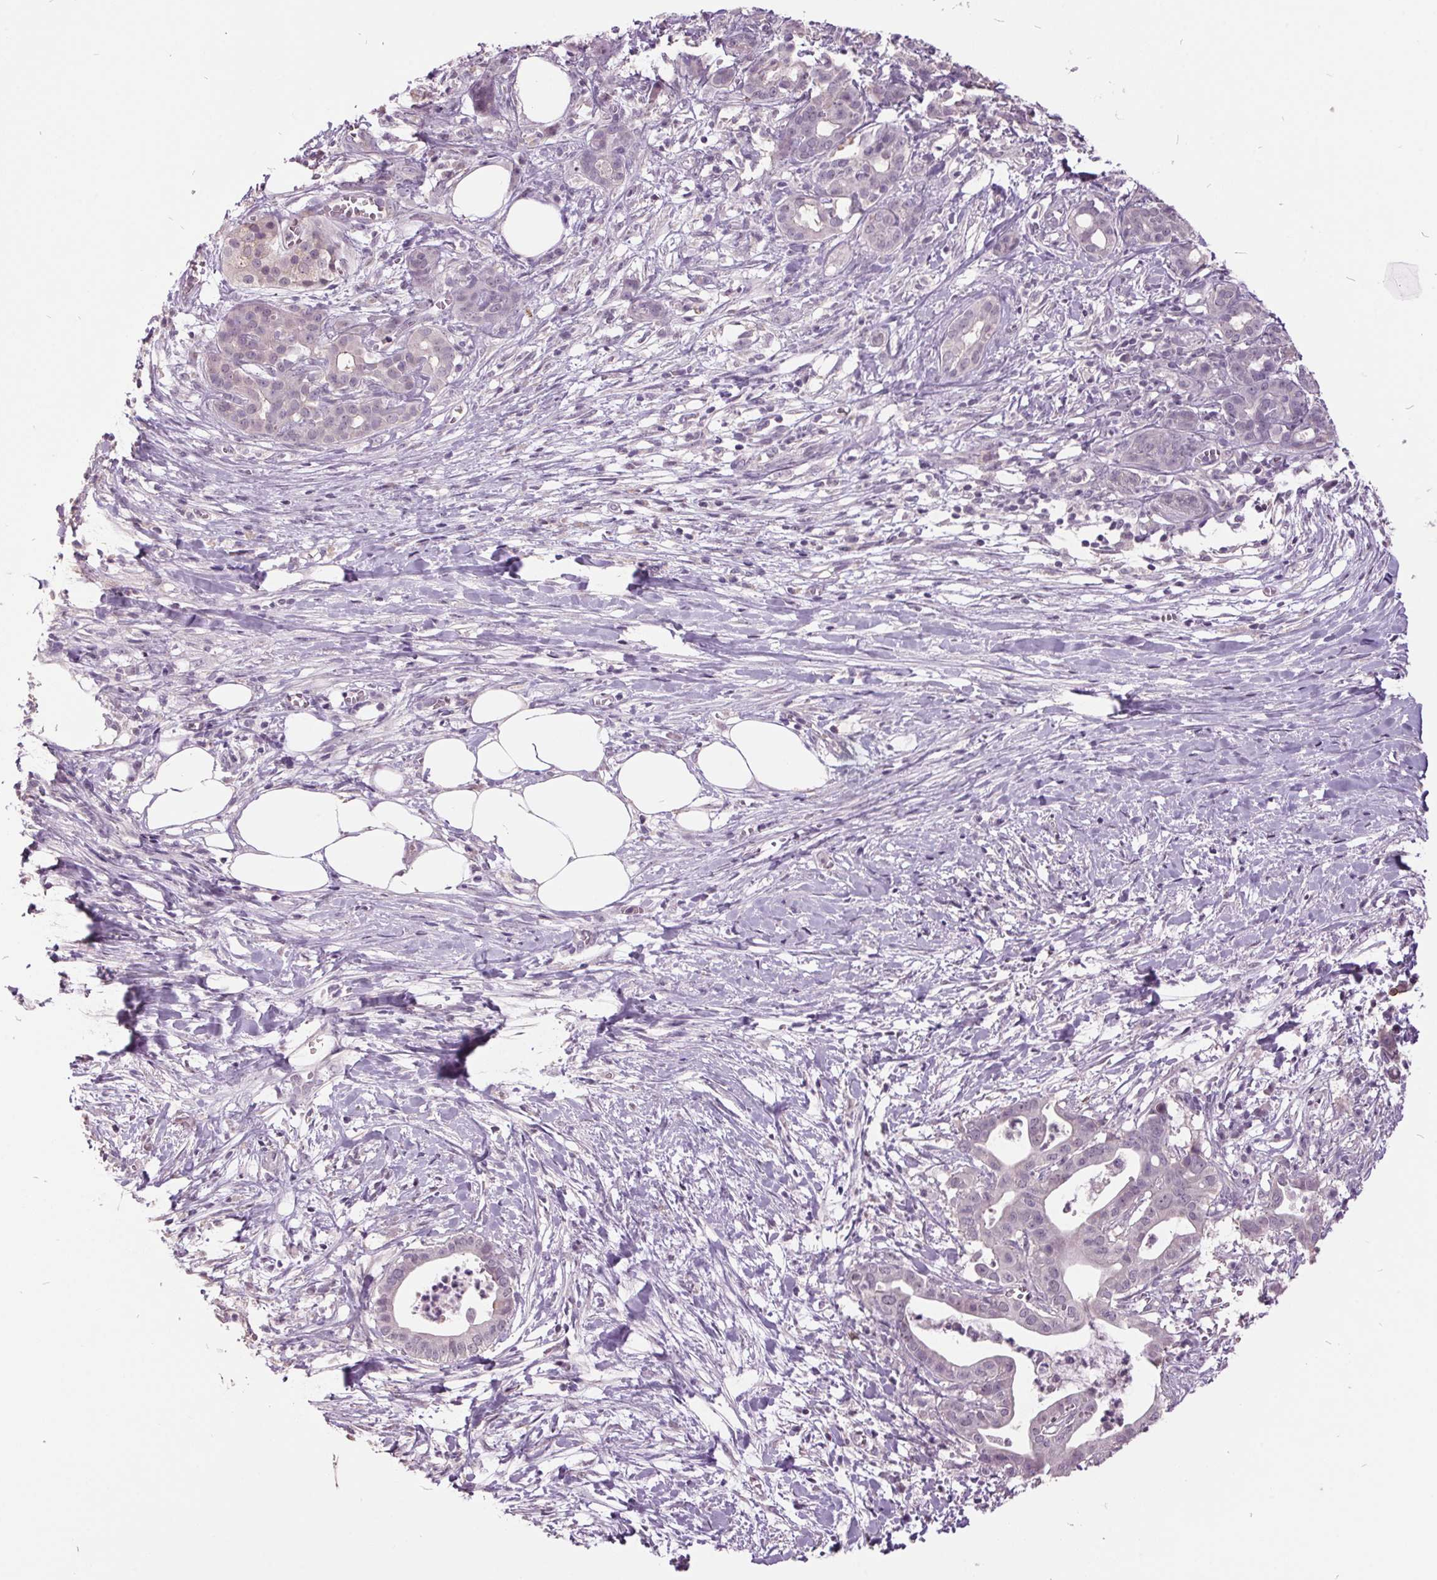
{"staining": {"intensity": "negative", "quantity": "none", "location": "none"}, "tissue": "pancreatic cancer", "cell_type": "Tumor cells", "image_type": "cancer", "snomed": [{"axis": "morphology", "description": "Adenocarcinoma, NOS"}, {"axis": "topography", "description": "Pancreas"}], "caption": "High magnification brightfield microscopy of pancreatic adenocarcinoma stained with DAB (brown) and counterstained with hematoxylin (blue): tumor cells show no significant expression.", "gene": "C2orf16", "patient": {"sex": "male", "age": 61}}